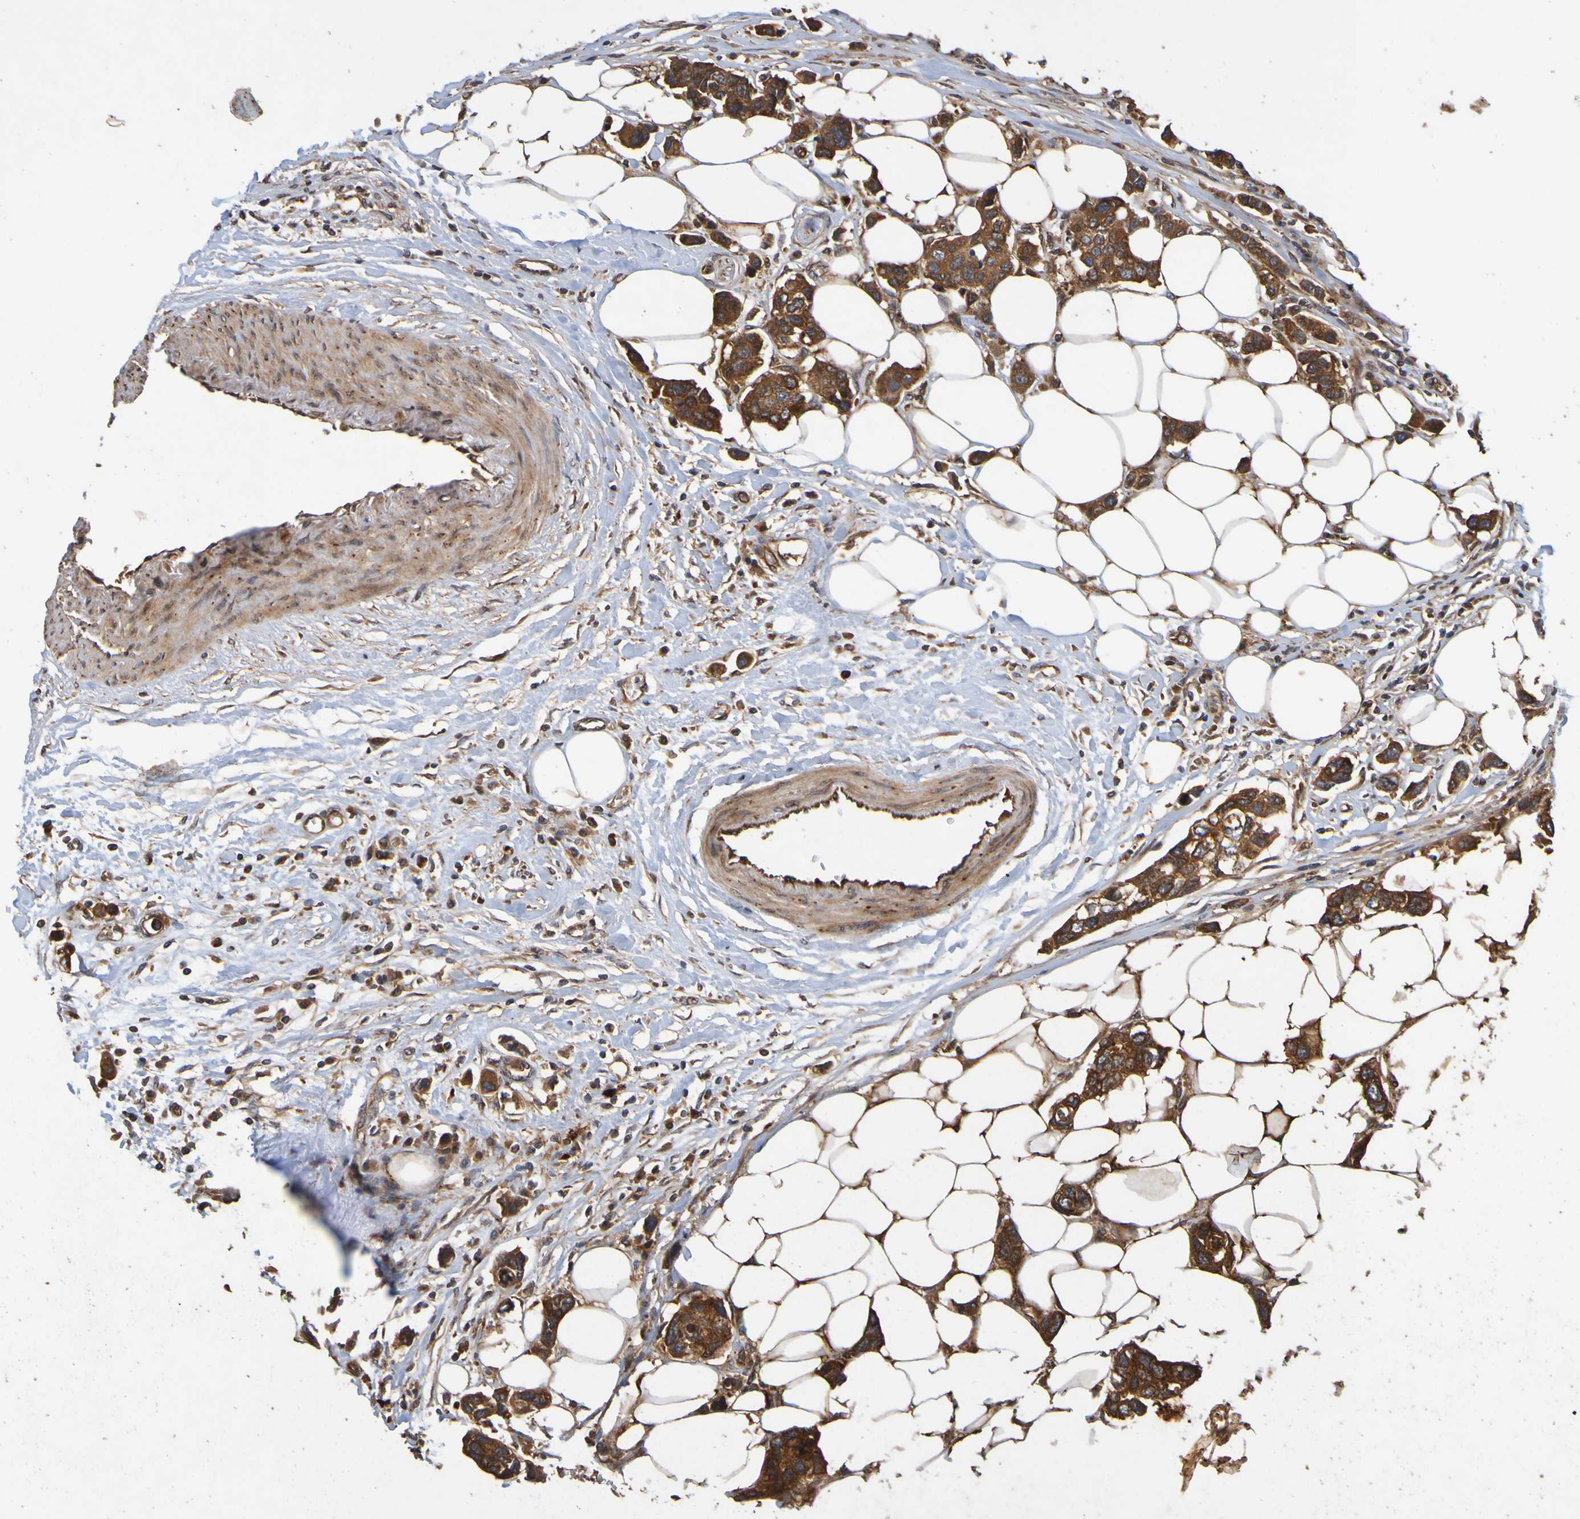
{"staining": {"intensity": "strong", "quantity": ">75%", "location": "cytoplasmic/membranous"}, "tissue": "breast cancer", "cell_type": "Tumor cells", "image_type": "cancer", "snomed": [{"axis": "morphology", "description": "Normal tissue, NOS"}, {"axis": "morphology", "description": "Duct carcinoma"}, {"axis": "topography", "description": "Breast"}], "caption": "Immunohistochemical staining of intraductal carcinoma (breast) exhibits high levels of strong cytoplasmic/membranous protein positivity in approximately >75% of tumor cells. Using DAB (3,3'-diaminobenzidine) (brown) and hematoxylin (blue) stains, captured at high magnification using brightfield microscopy.", "gene": "OCRL", "patient": {"sex": "female", "age": 50}}